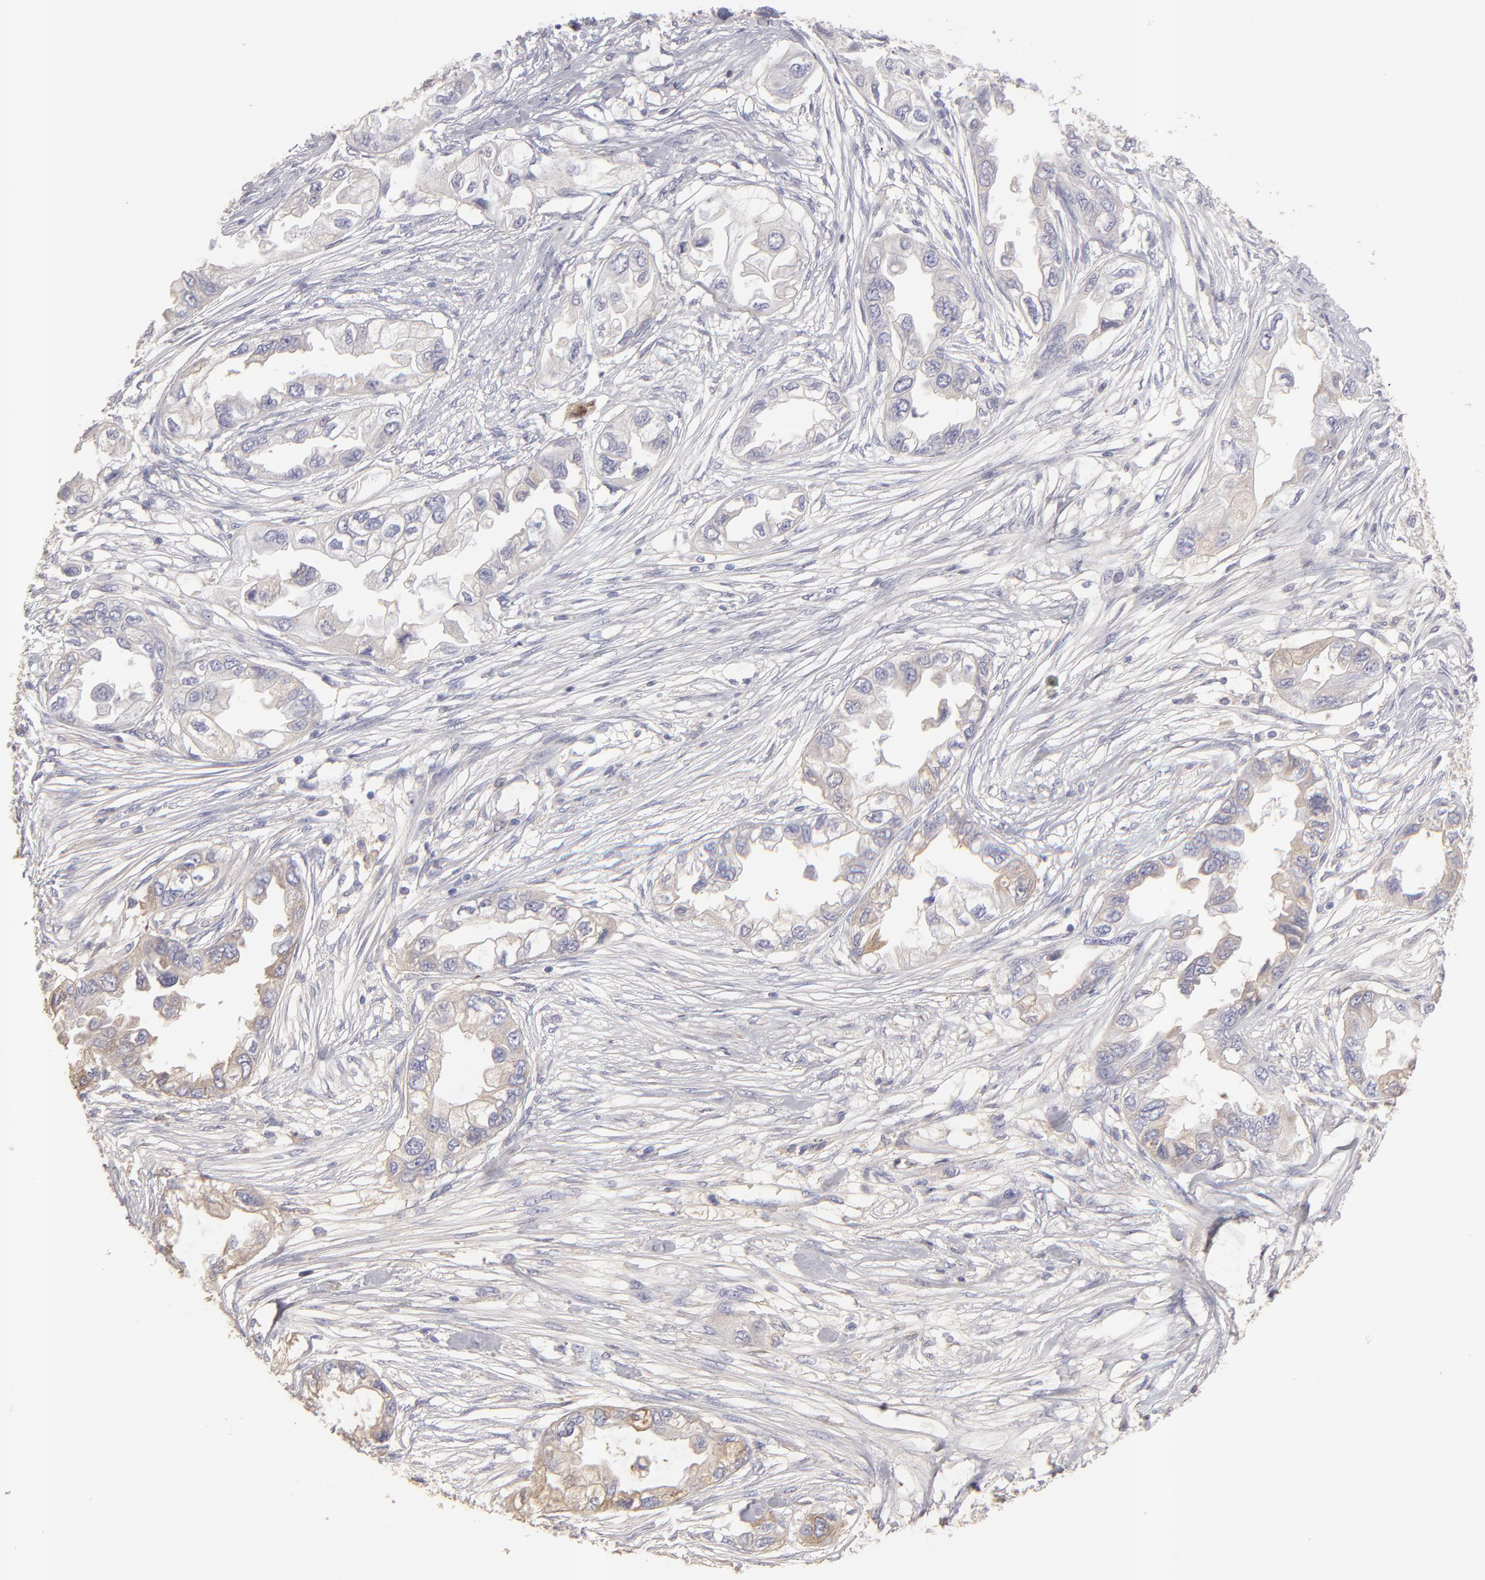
{"staining": {"intensity": "weak", "quantity": "<25%", "location": "cytoplasmic/membranous"}, "tissue": "endometrial cancer", "cell_type": "Tumor cells", "image_type": "cancer", "snomed": [{"axis": "morphology", "description": "Adenocarcinoma, NOS"}, {"axis": "topography", "description": "Endometrium"}], "caption": "Immunohistochemistry (IHC) micrograph of human endometrial cancer stained for a protein (brown), which reveals no expression in tumor cells.", "gene": "ABCC4", "patient": {"sex": "female", "age": 67}}